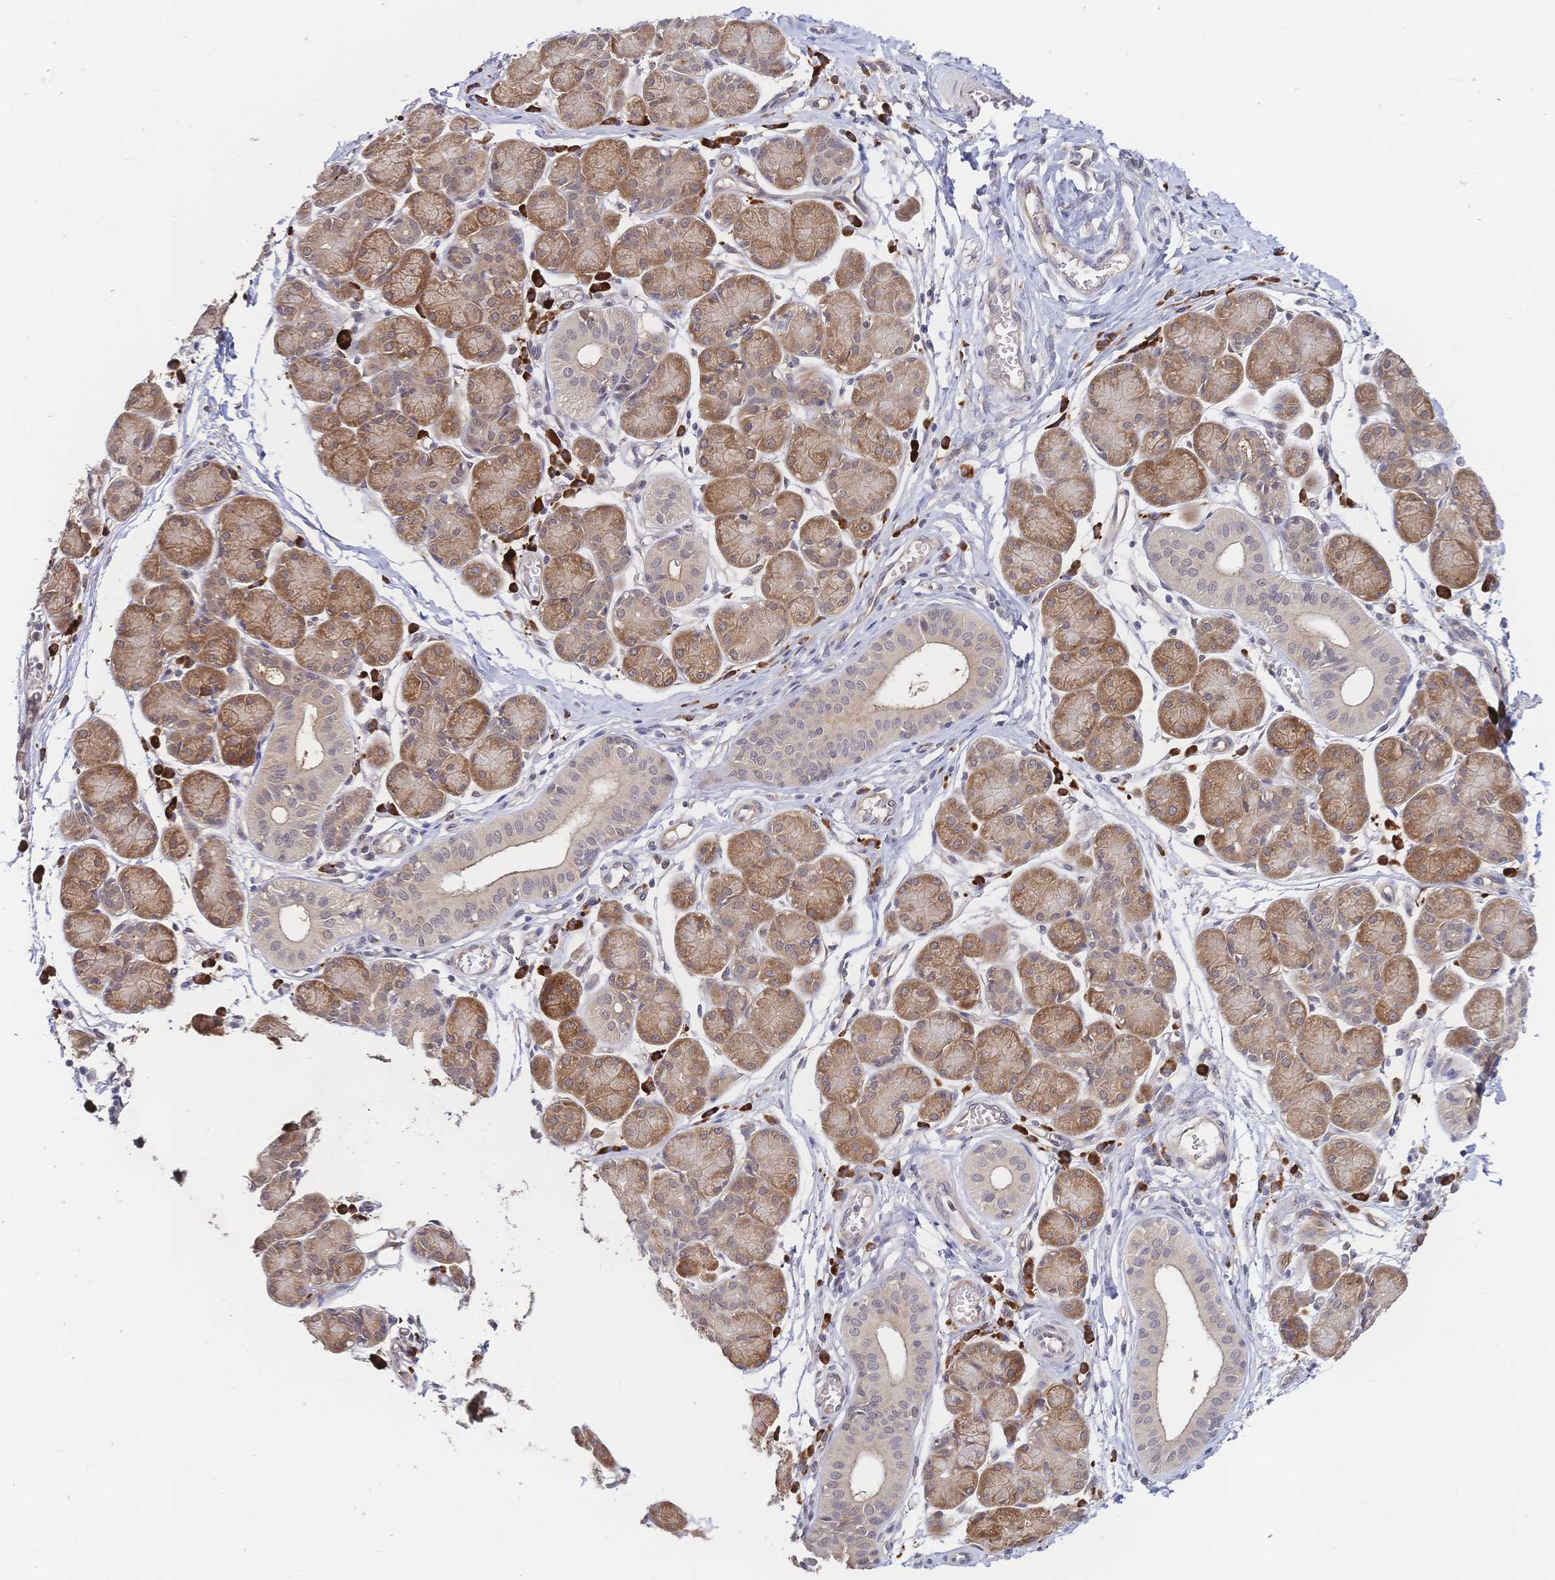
{"staining": {"intensity": "moderate", "quantity": ">75%", "location": "cytoplasmic/membranous"}, "tissue": "salivary gland", "cell_type": "Glandular cells", "image_type": "normal", "snomed": [{"axis": "morphology", "description": "Normal tissue, NOS"}, {"axis": "morphology", "description": "Inflammation, NOS"}, {"axis": "topography", "description": "Lymph node"}, {"axis": "topography", "description": "Salivary gland"}], "caption": "Brown immunohistochemical staining in benign human salivary gland exhibits moderate cytoplasmic/membranous staining in about >75% of glandular cells.", "gene": "LMO4", "patient": {"sex": "male", "age": 3}}